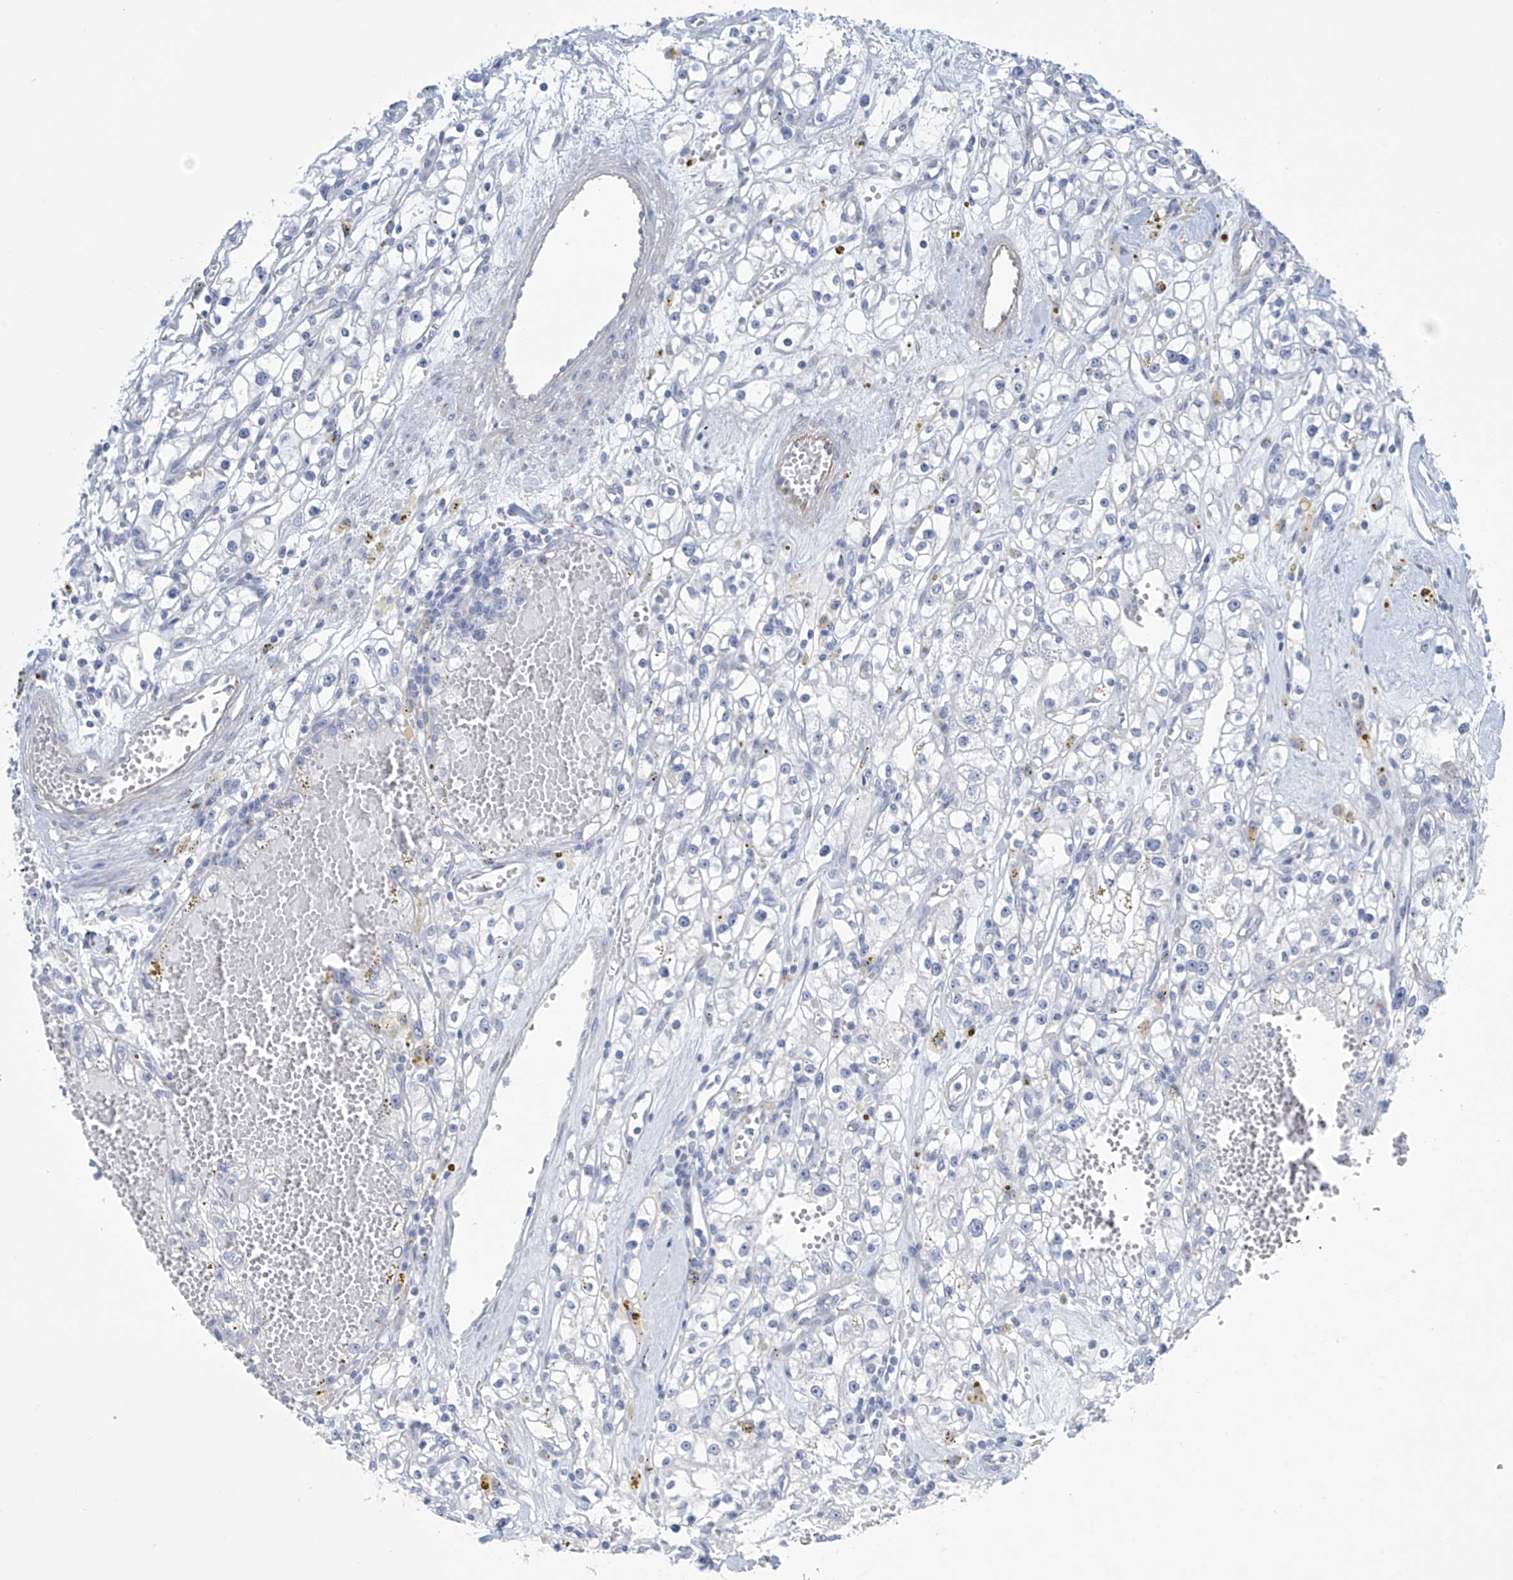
{"staining": {"intensity": "negative", "quantity": "none", "location": "none"}, "tissue": "renal cancer", "cell_type": "Tumor cells", "image_type": "cancer", "snomed": [{"axis": "morphology", "description": "Adenocarcinoma, NOS"}, {"axis": "topography", "description": "Kidney"}], "caption": "Immunohistochemistry (IHC) micrograph of human renal cancer stained for a protein (brown), which exhibits no expression in tumor cells.", "gene": "SLC35A5", "patient": {"sex": "male", "age": 56}}